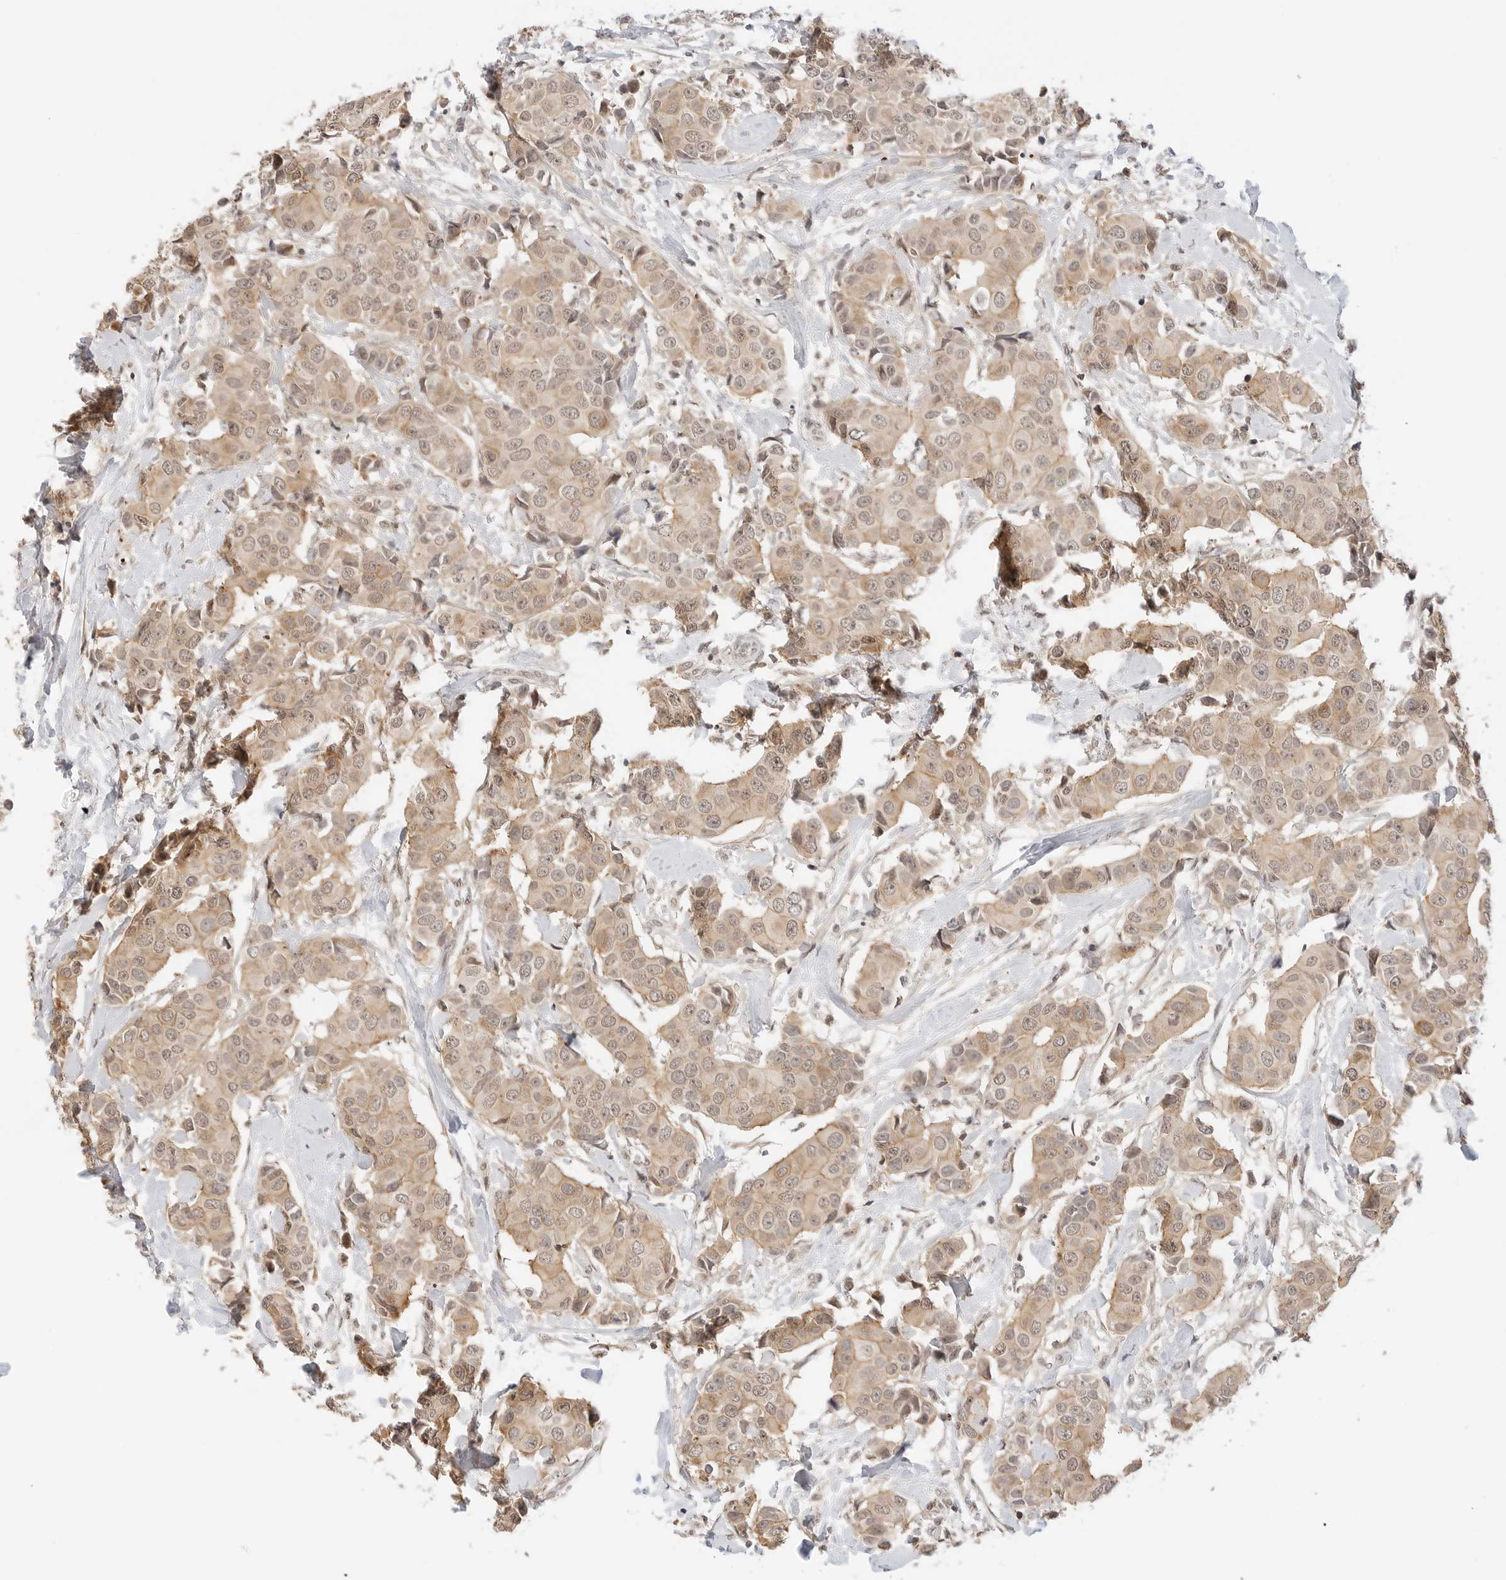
{"staining": {"intensity": "weak", "quantity": ">75%", "location": "cytoplasmic/membranous,nuclear"}, "tissue": "breast cancer", "cell_type": "Tumor cells", "image_type": "cancer", "snomed": [{"axis": "morphology", "description": "Normal tissue, NOS"}, {"axis": "morphology", "description": "Duct carcinoma"}, {"axis": "topography", "description": "Breast"}], "caption": "High-magnification brightfield microscopy of breast cancer (invasive ductal carcinoma) stained with DAB (brown) and counterstained with hematoxylin (blue). tumor cells exhibit weak cytoplasmic/membranous and nuclear expression is seen in about>75% of cells.", "gene": "SEPTIN4", "patient": {"sex": "female", "age": 39}}